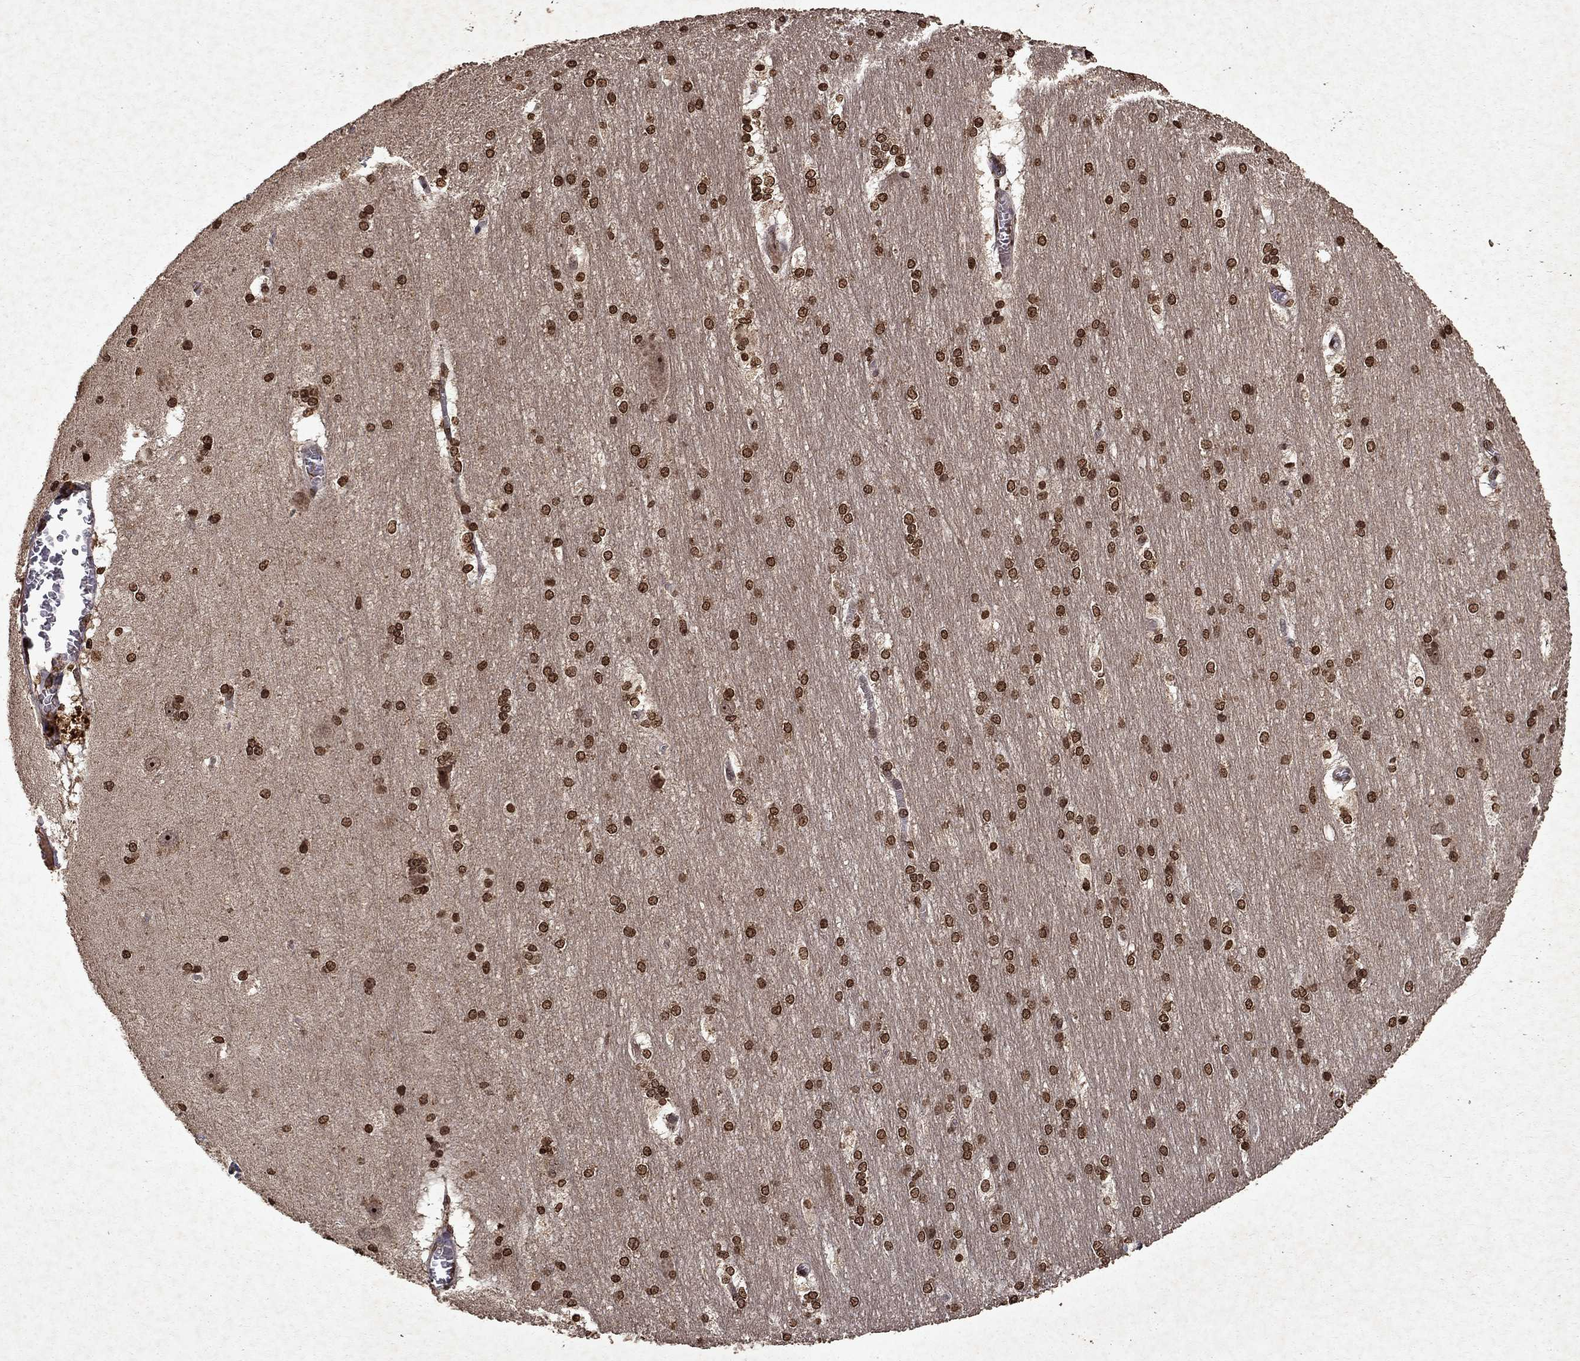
{"staining": {"intensity": "strong", "quantity": ">75%", "location": "nuclear"}, "tissue": "hippocampus", "cell_type": "Glial cells", "image_type": "normal", "snomed": [{"axis": "morphology", "description": "Normal tissue, NOS"}, {"axis": "topography", "description": "Cerebral cortex"}, {"axis": "topography", "description": "Hippocampus"}], "caption": "Glial cells show high levels of strong nuclear positivity in approximately >75% of cells in normal human hippocampus. (DAB IHC, brown staining for protein, blue staining for nuclei).", "gene": "PIN4", "patient": {"sex": "female", "age": 19}}